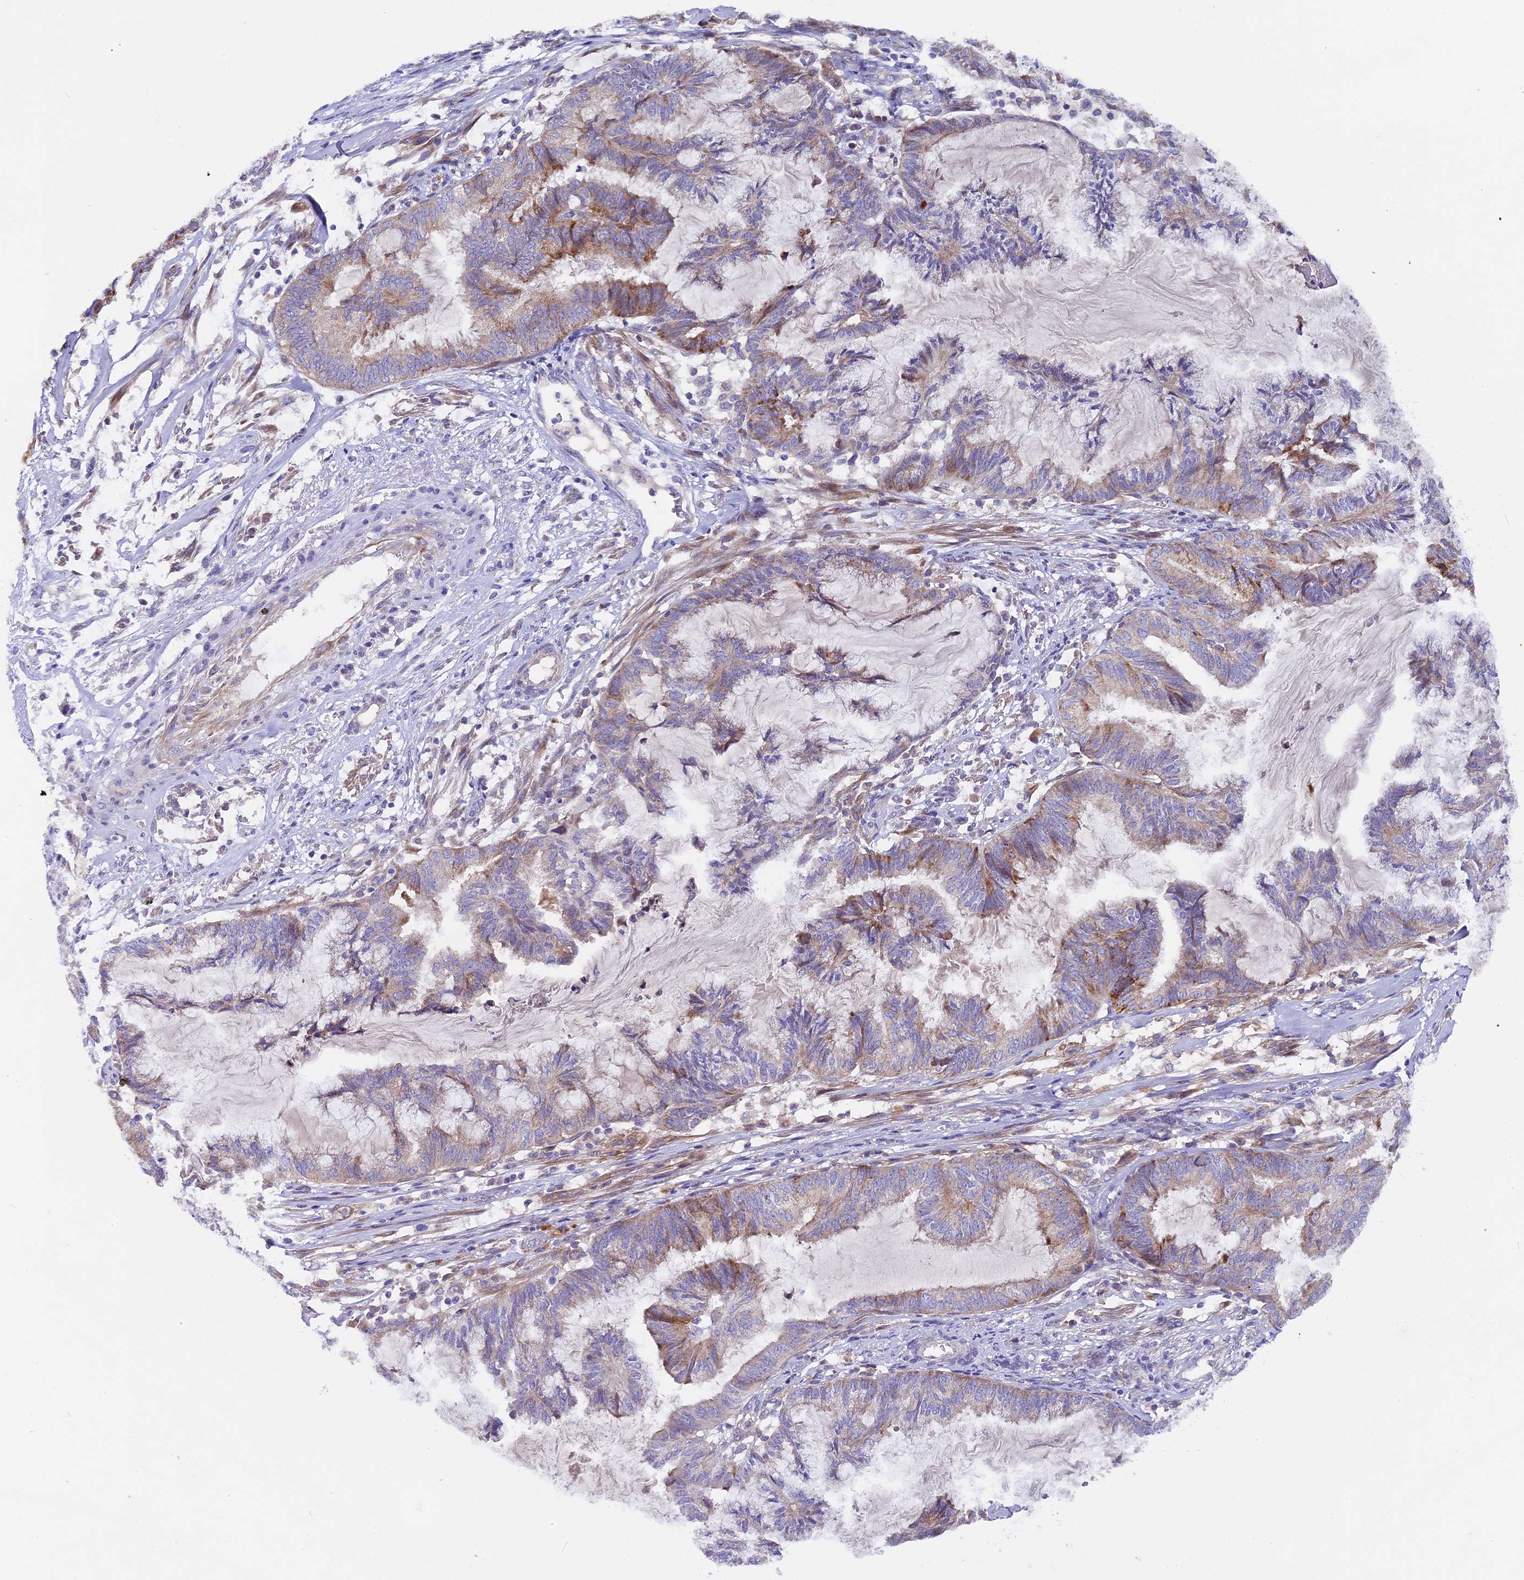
{"staining": {"intensity": "moderate", "quantity": "<25%", "location": "cytoplasmic/membranous"}, "tissue": "endometrial cancer", "cell_type": "Tumor cells", "image_type": "cancer", "snomed": [{"axis": "morphology", "description": "Adenocarcinoma, NOS"}, {"axis": "topography", "description": "Endometrium"}], "caption": "Immunohistochemistry (IHC) of adenocarcinoma (endometrial) reveals low levels of moderate cytoplasmic/membranous expression in about <25% of tumor cells.", "gene": "PIGU", "patient": {"sex": "female", "age": 86}}